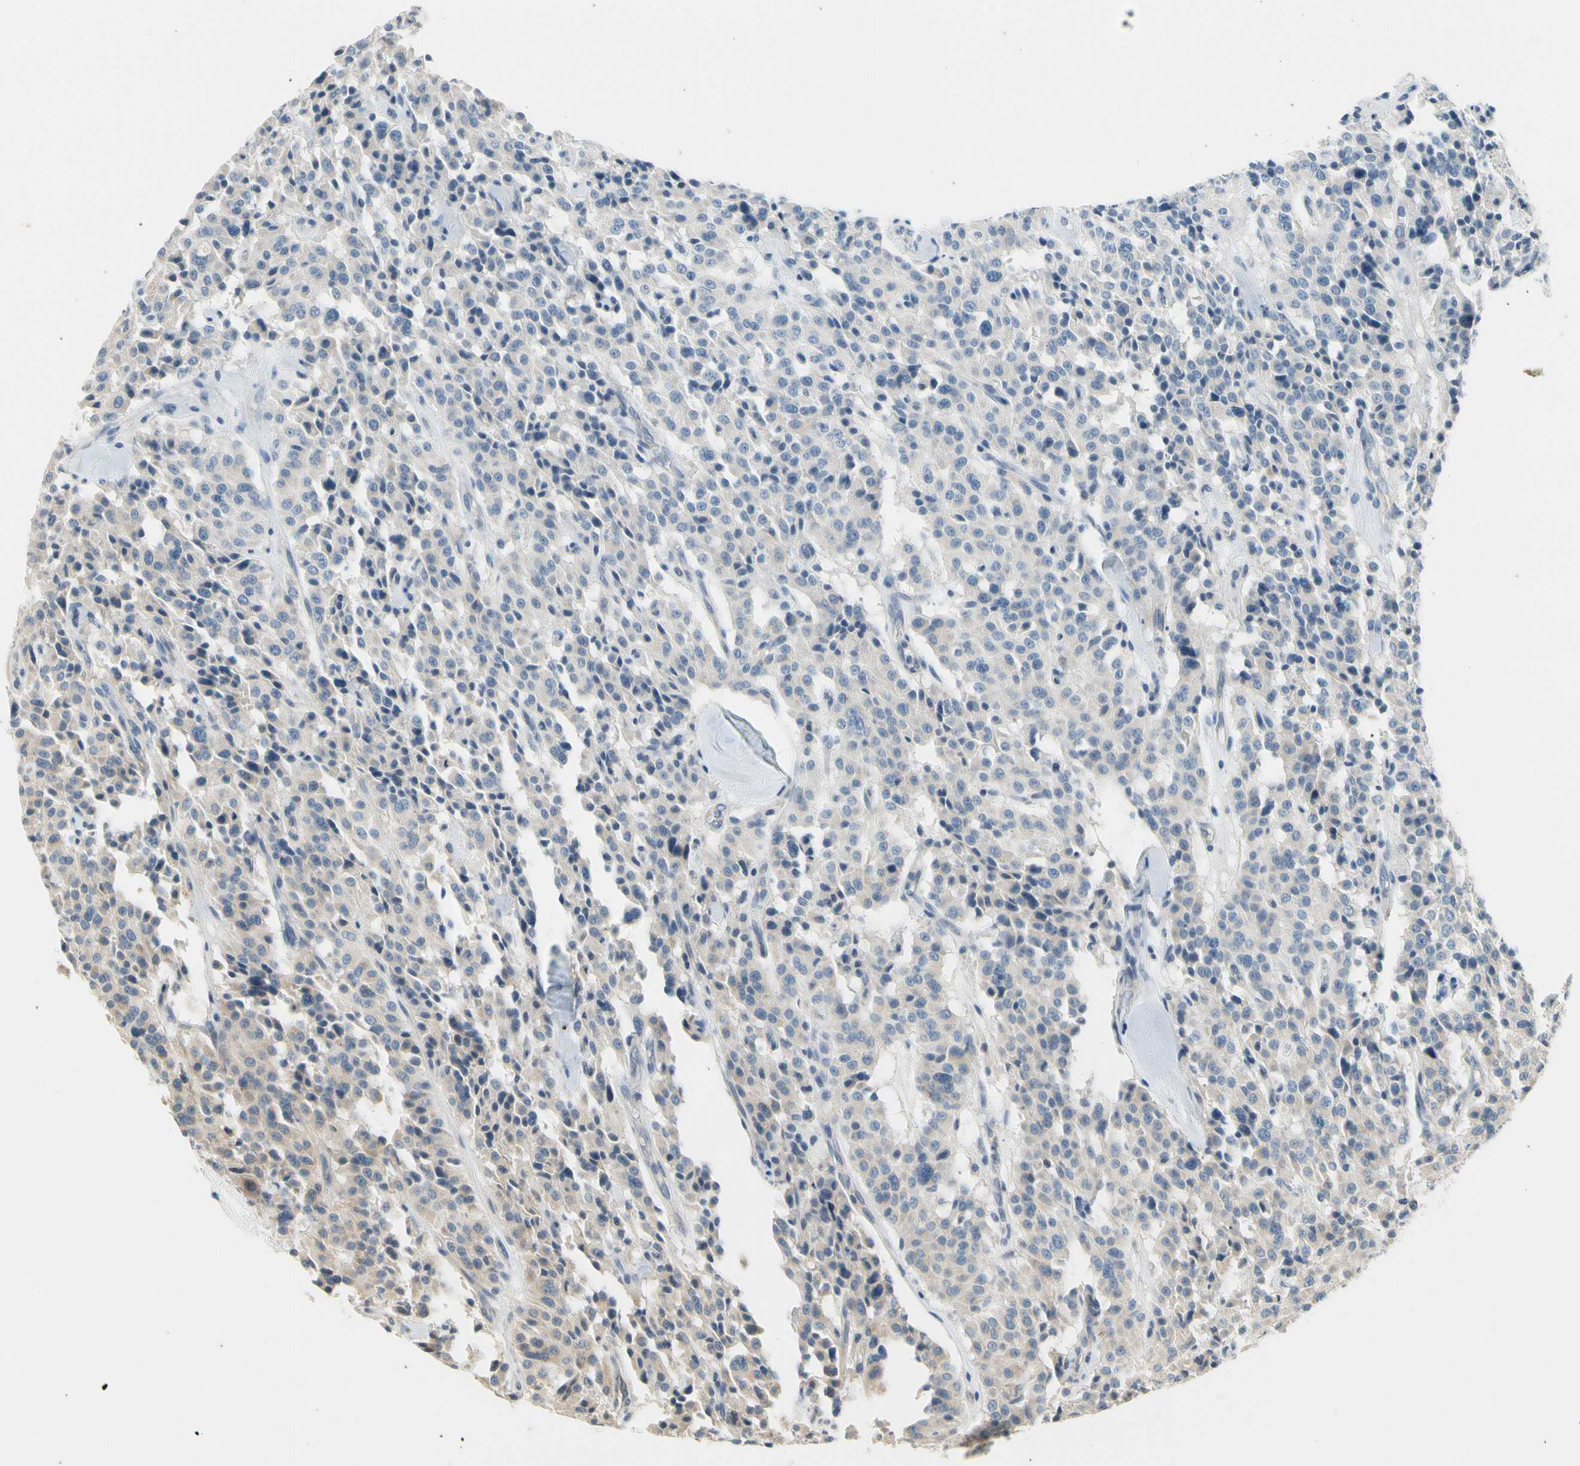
{"staining": {"intensity": "weak", "quantity": ">75%", "location": "cytoplasmic/membranous"}, "tissue": "carcinoid", "cell_type": "Tumor cells", "image_type": "cancer", "snomed": [{"axis": "morphology", "description": "Carcinoid, malignant, NOS"}, {"axis": "topography", "description": "Lung"}], "caption": "IHC staining of carcinoid (malignant), which shows low levels of weak cytoplasmic/membranous staining in about >75% of tumor cells indicating weak cytoplasmic/membranous protein positivity. The staining was performed using DAB (3,3'-diaminobenzidine) (brown) for protein detection and nuclei were counterstained in hematoxylin (blue).", "gene": "ATP2C1", "patient": {"sex": "male", "age": 30}}